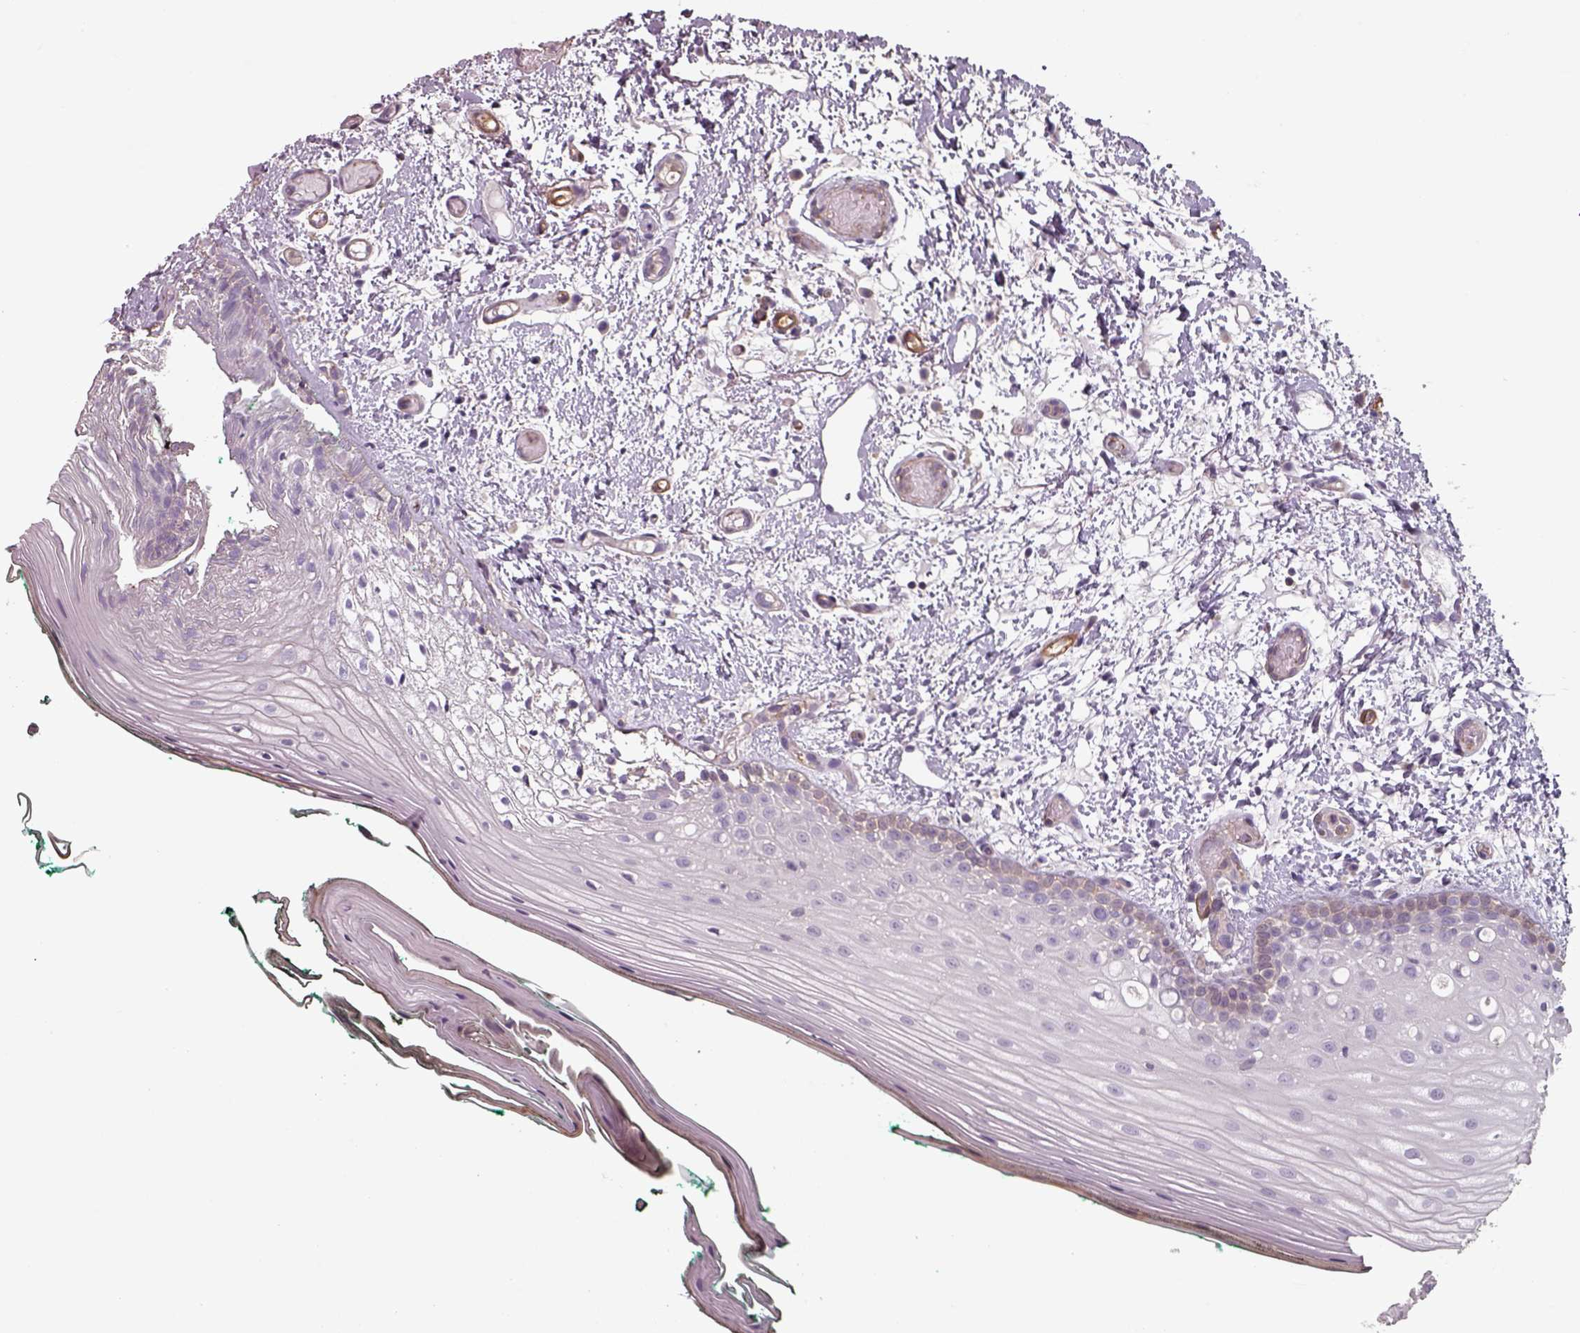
{"staining": {"intensity": "weak", "quantity": "<25%", "location": "cytoplasmic/membranous"}, "tissue": "oral mucosa", "cell_type": "Squamous epithelial cells", "image_type": "normal", "snomed": [{"axis": "morphology", "description": "Normal tissue, NOS"}, {"axis": "topography", "description": "Oral tissue"}], "caption": "A photomicrograph of oral mucosa stained for a protein displays no brown staining in squamous epithelial cells.", "gene": "ISYNA1", "patient": {"sex": "female", "age": 83}}